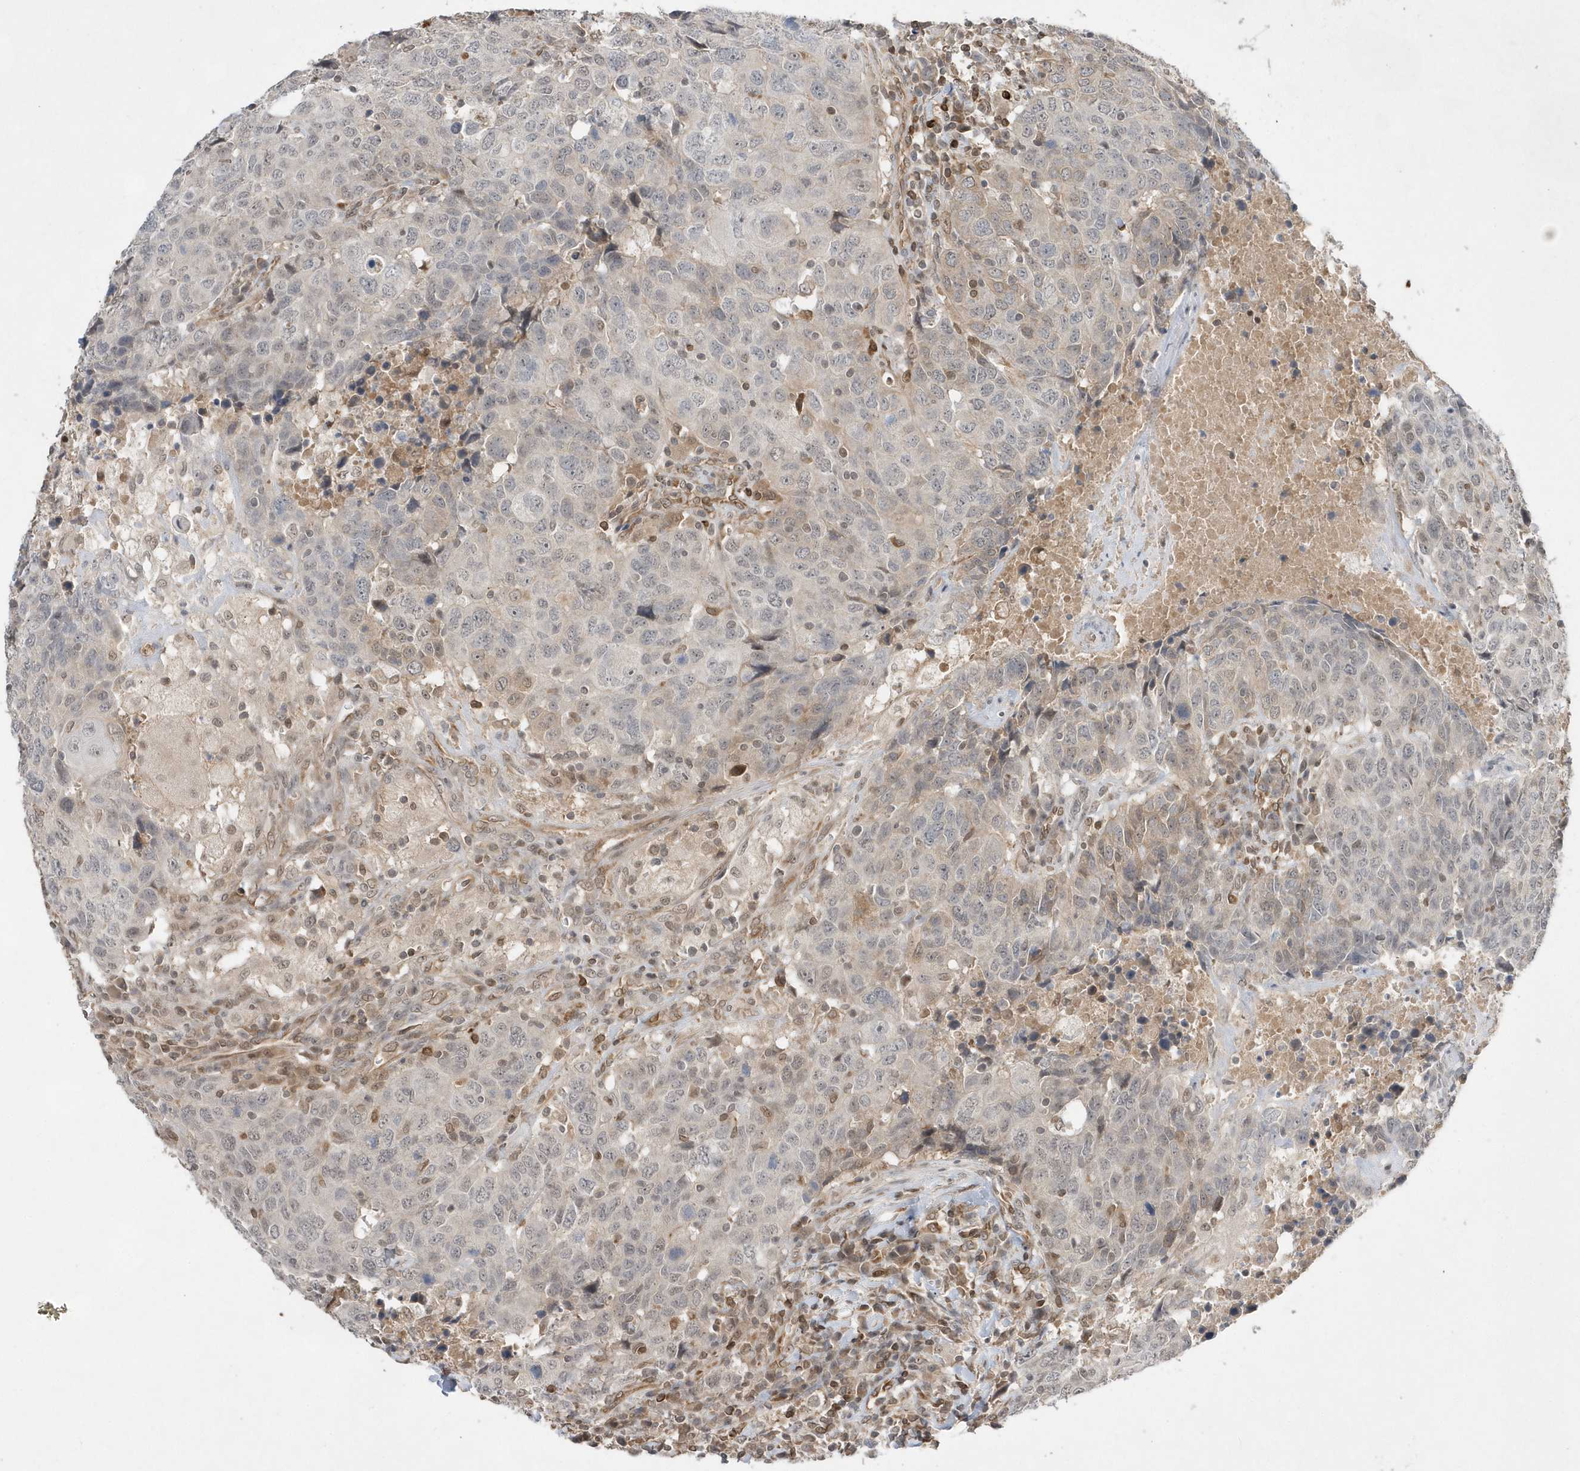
{"staining": {"intensity": "negative", "quantity": "none", "location": "none"}, "tissue": "head and neck cancer", "cell_type": "Tumor cells", "image_type": "cancer", "snomed": [{"axis": "morphology", "description": "Squamous cell carcinoma, NOS"}, {"axis": "topography", "description": "Head-Neck"}], "caption": "IHC of squamous cell carcinoma (head and neck) reveals no staining in tumor cells.", "gene": "TMEM132B", "patient": {"sex": "male", "age": 66}}